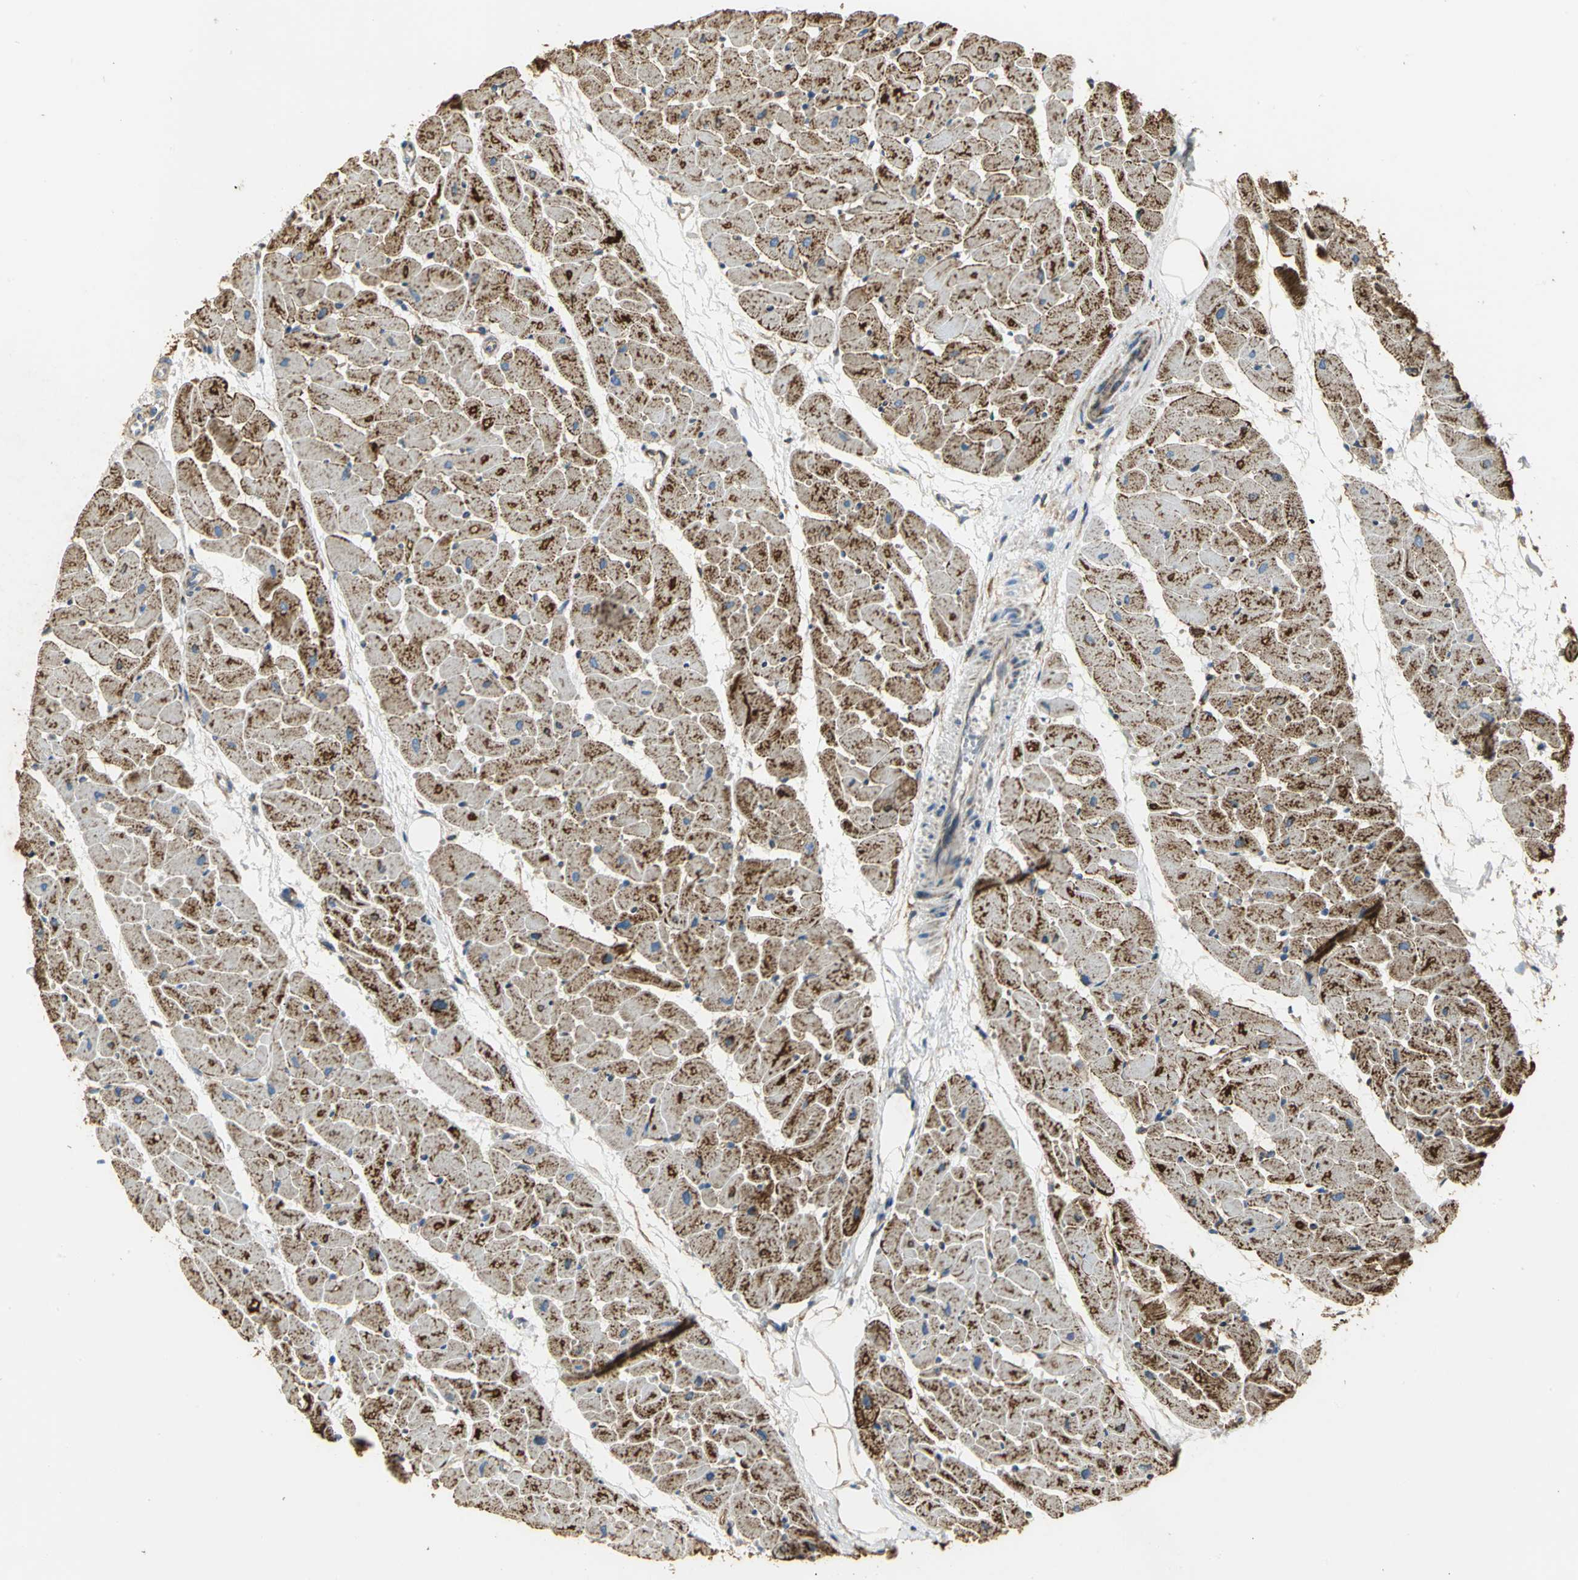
{"staining": {"intensity": "strong", "quantity": ">75%", "location": "cytoplasmic/membranous"}, "tissue": "heart muscle", "cell_type": "Cardiomyocytes", "image_type": "normal", "snomed": [{"axis": "morphology", "description": "Normal tissue, NOS"}, {"axis": "topography", "description": "Heart"}], "caption": "Strong cytoplasmic/membranous expression is identified in approximately >75% of cardiomyocytes in benign heart muscle. The protein is shown in brown color, while the nuclei are stained blue.", "gene": "NDUFB5", "patient": {"sex": "female", "age": 19}}